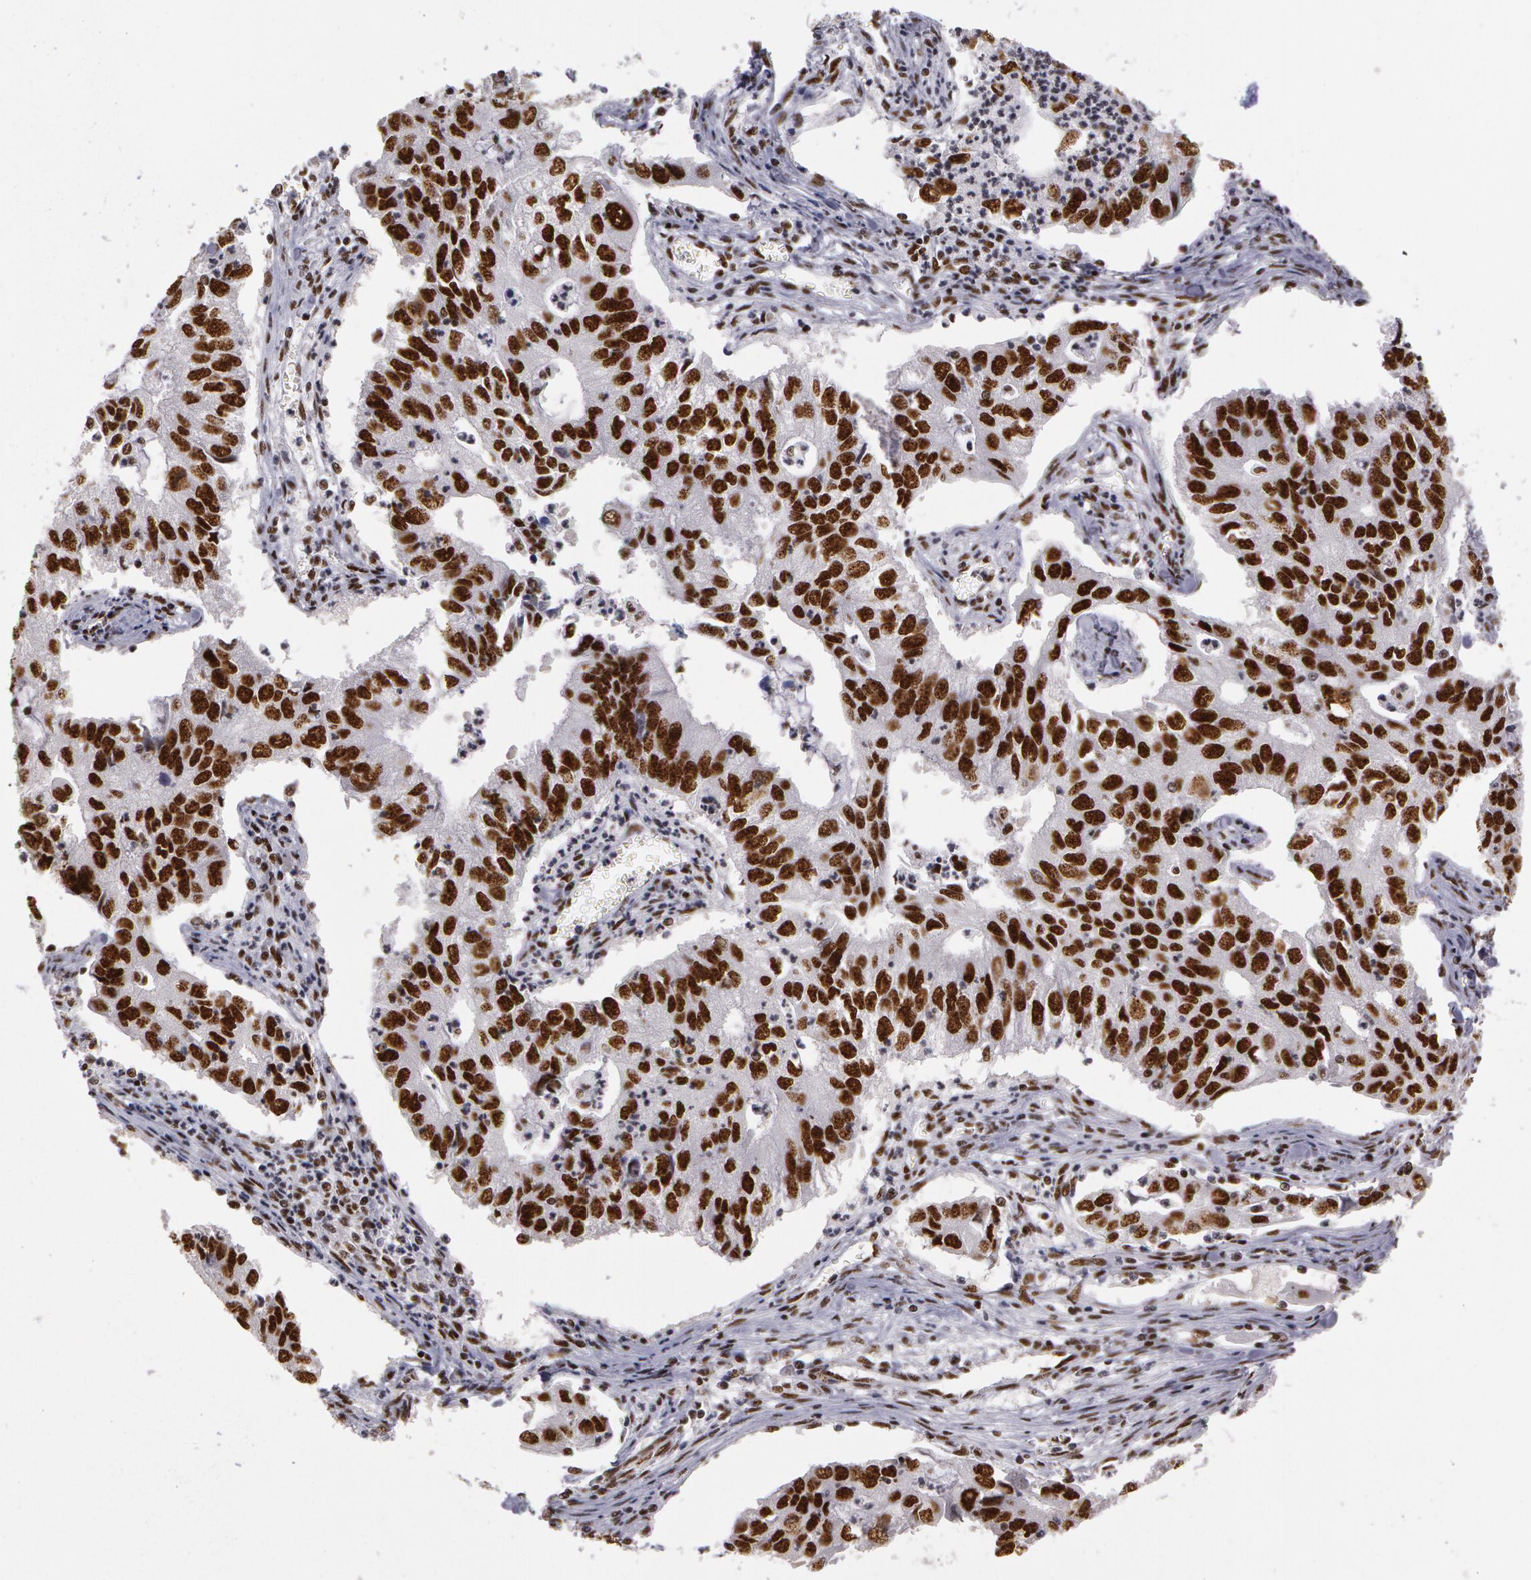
{"staining": {"intensity": "strong", "quantity": ">75%", "location": "nuclear"}, "tissue": "lung cancer", "cell_type": "Tumor cells", "image_type": "cancer", "snomed": [{"axis": "morphology", "description": "Adenocarcinoma, NOS"}, {"axis": "topography", "description": "Lung"}], "caption": "Human lung cancer (adenocarcinoma) stained for a protein (brown) displays strong nuclear positive expression in about >75% of tumor cells.", "gene": "PNN", "patient": {"sex": "male", "age": 48}}